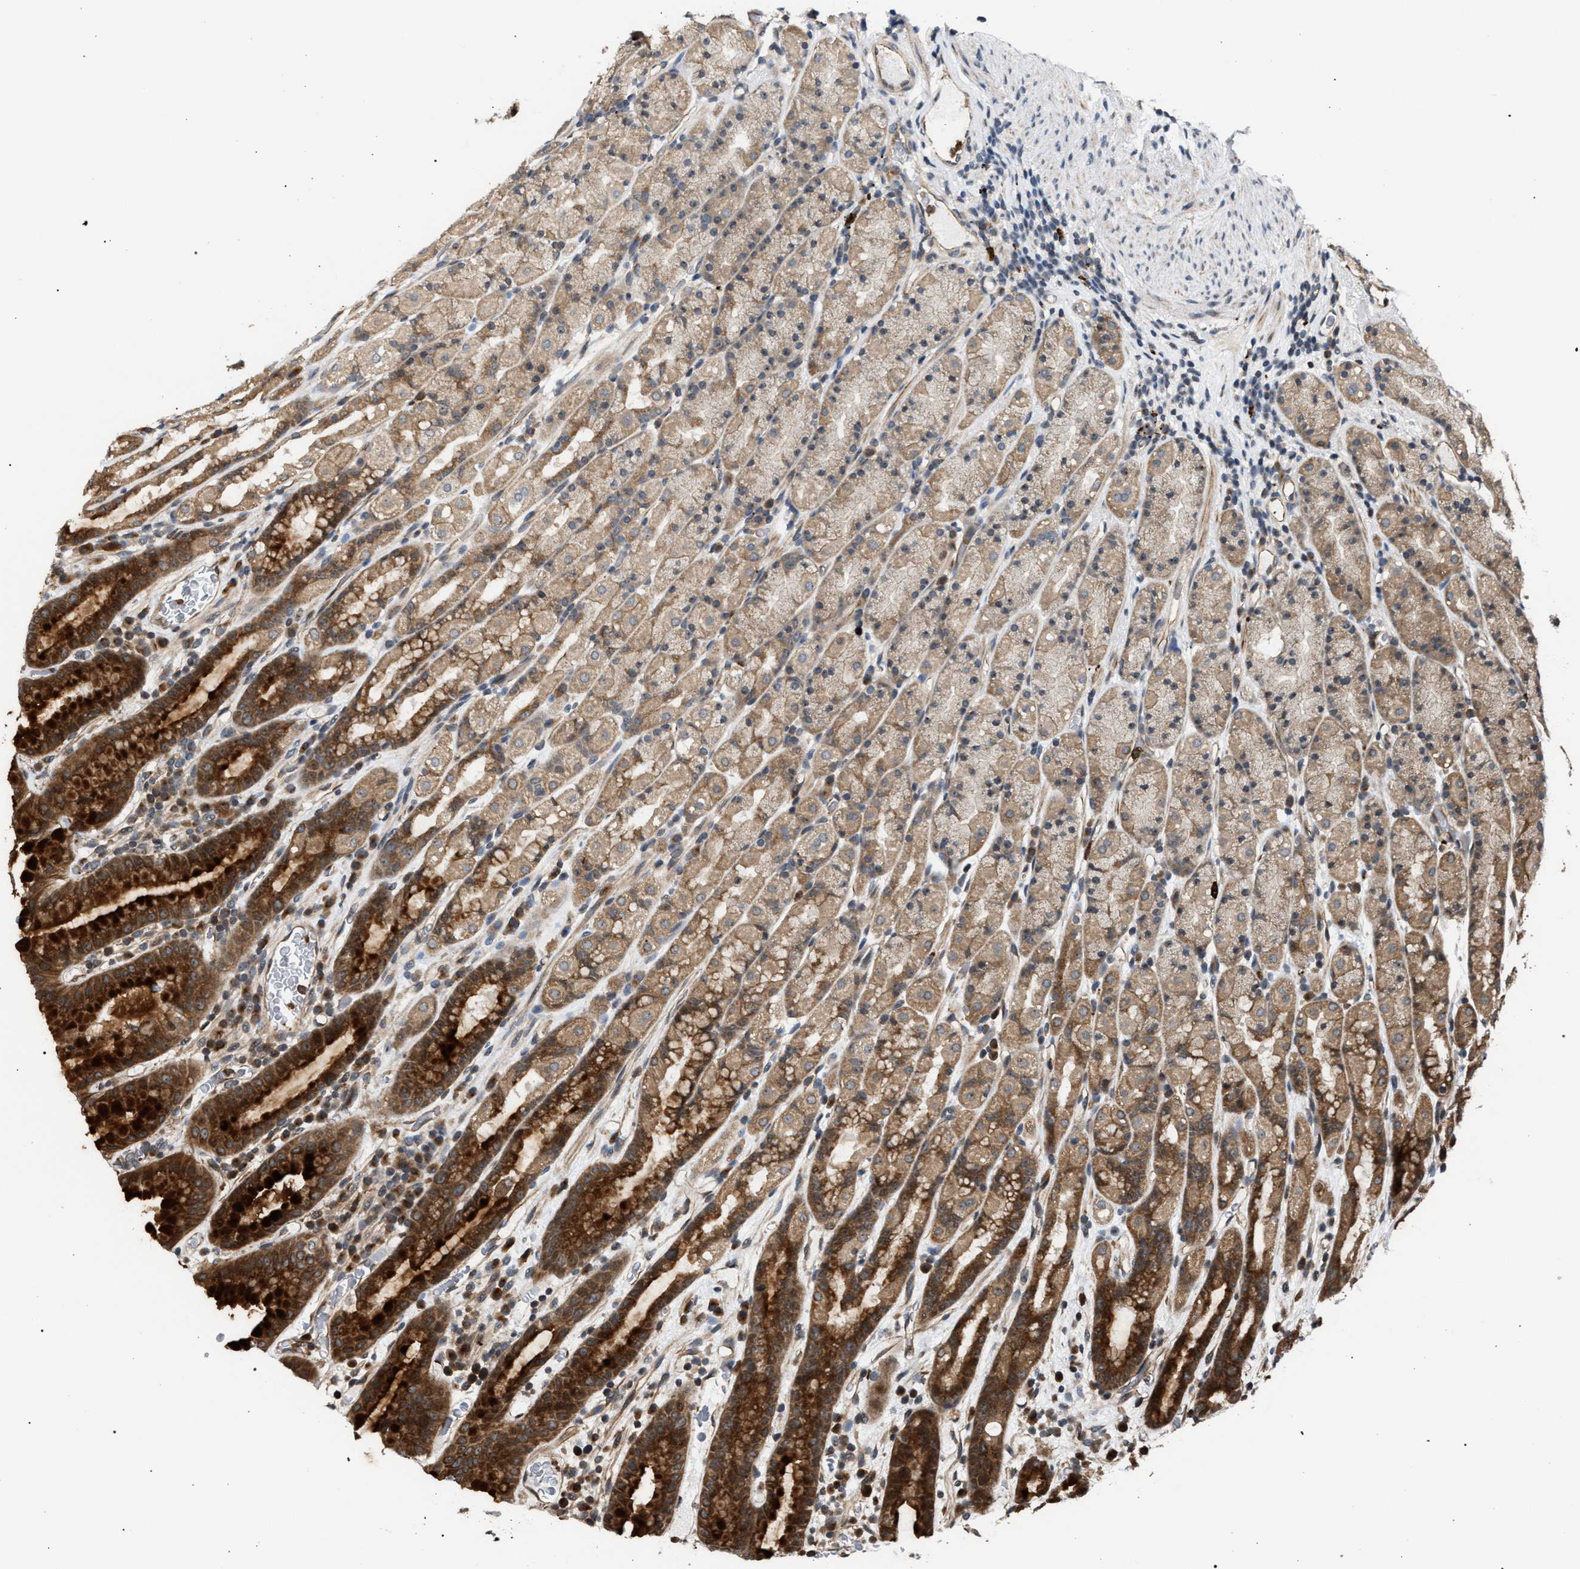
{"staining": {"intensity": "strong", "quantity": ">75%", "location": "cytoplasmic/membranous"}, "tissue": "stomach", "cell_type": "Glandular cells", "image_type": "normal", "snomed": [{"axis": "morphology", "description": "Normal tissue, NOS"}, {"axis": "topography", "description": "Stomach, upper"}], "caption": "The histopathology image demonstrates immunohistochemical staining of benign stomach. There is strong cytoplasmic/membranous staining is seen in about >75% of glandular cells.", "gene": "IRAK4", "patient": {"sex": "male", "age": 68}}